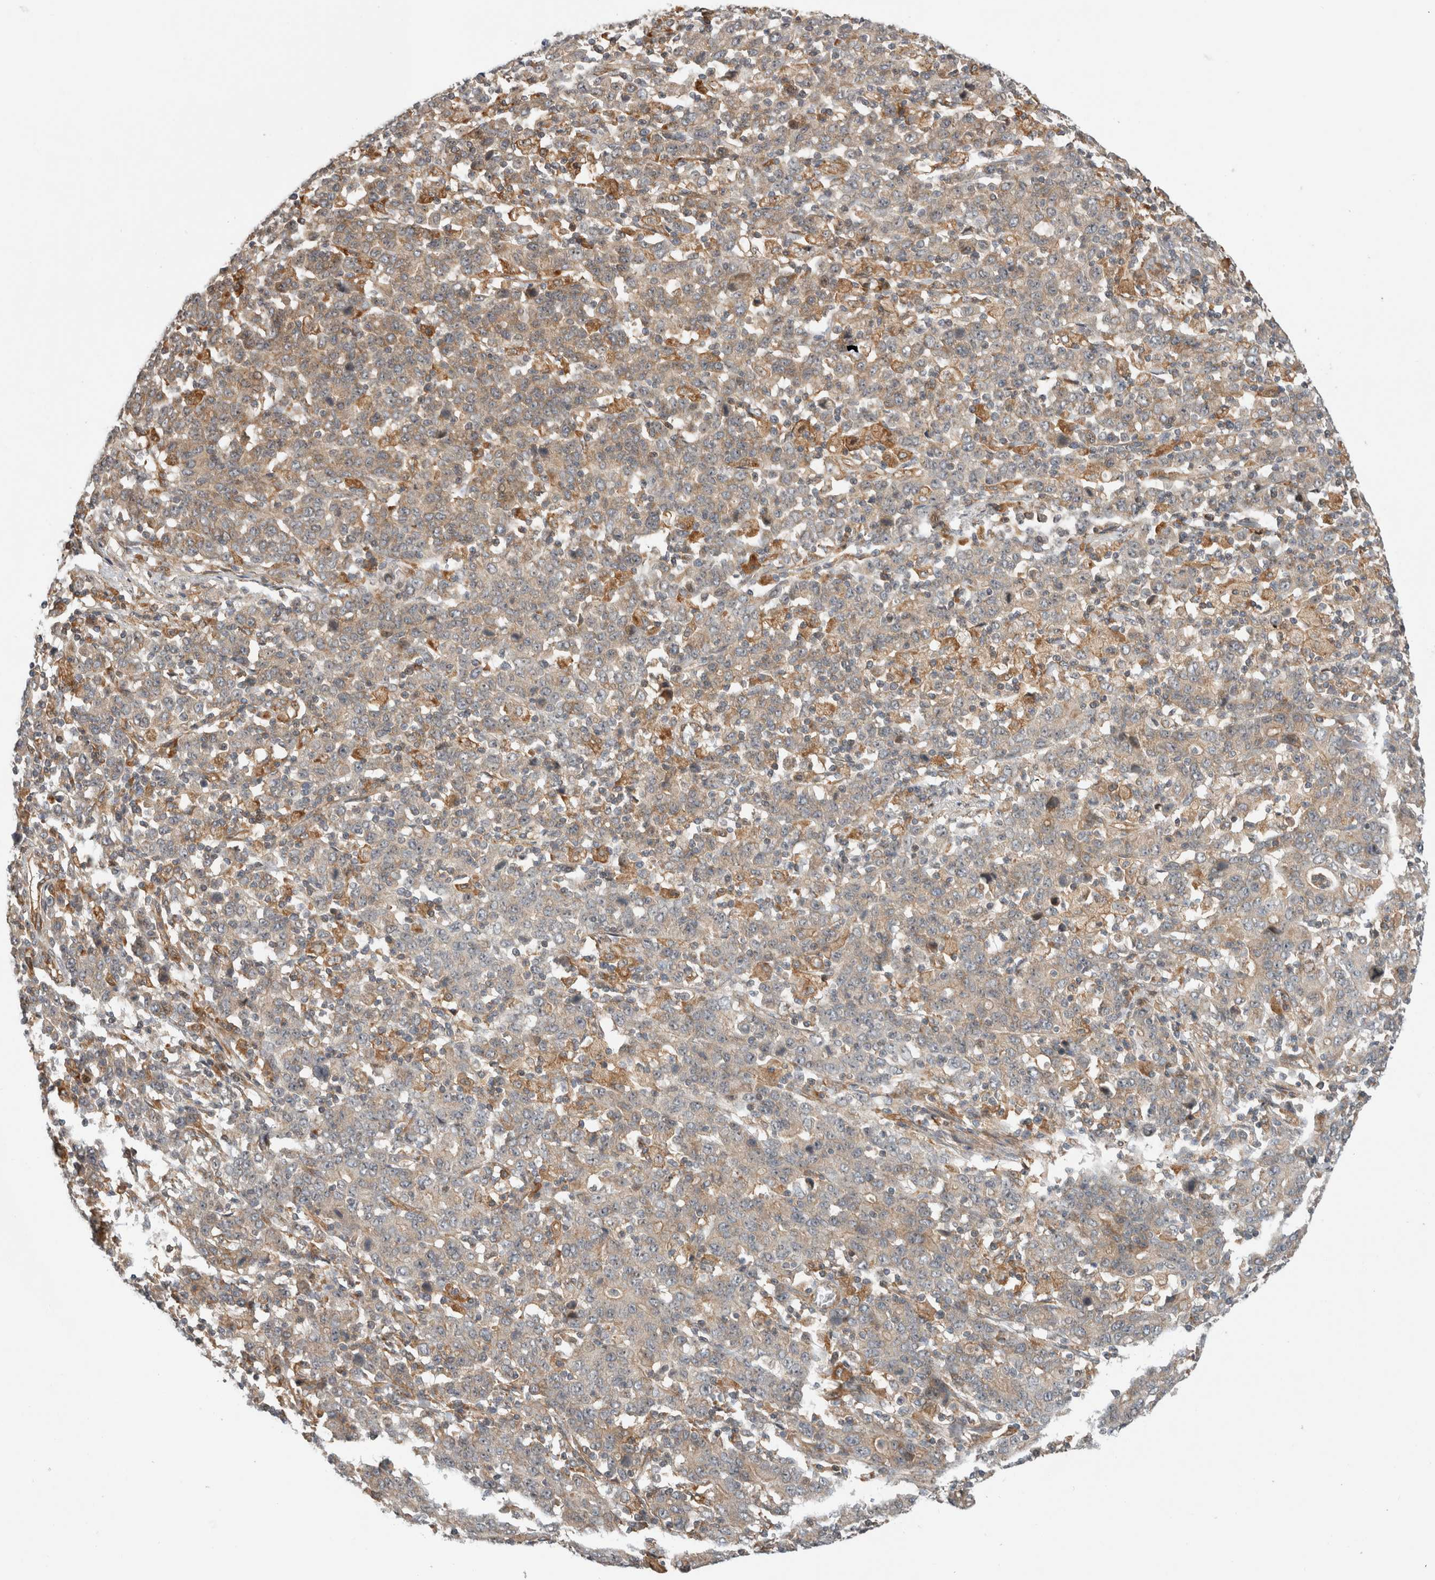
{"staining": {"intensity": "weak", "quantity": ">75%", "location": "cytoplasmic/membranous"}, "tissue": "stomach cancer", "cell_type": "Tumor cells", "image_type": "cancer", "snomed": [{"axis": "morphology", "description": "Adenocarcinoma, NOS"}, {"axis": "topography", "description": "Stomach, upper"}], "caption": "Approximately >75% of tumor cells in stomach cancer demonstrate weak cytoplasmic/membranous protein expression as visualized by brown immunohistochemical staining.", "gene": "WASF2", "patient": {"sex": "male", "age": 69}}